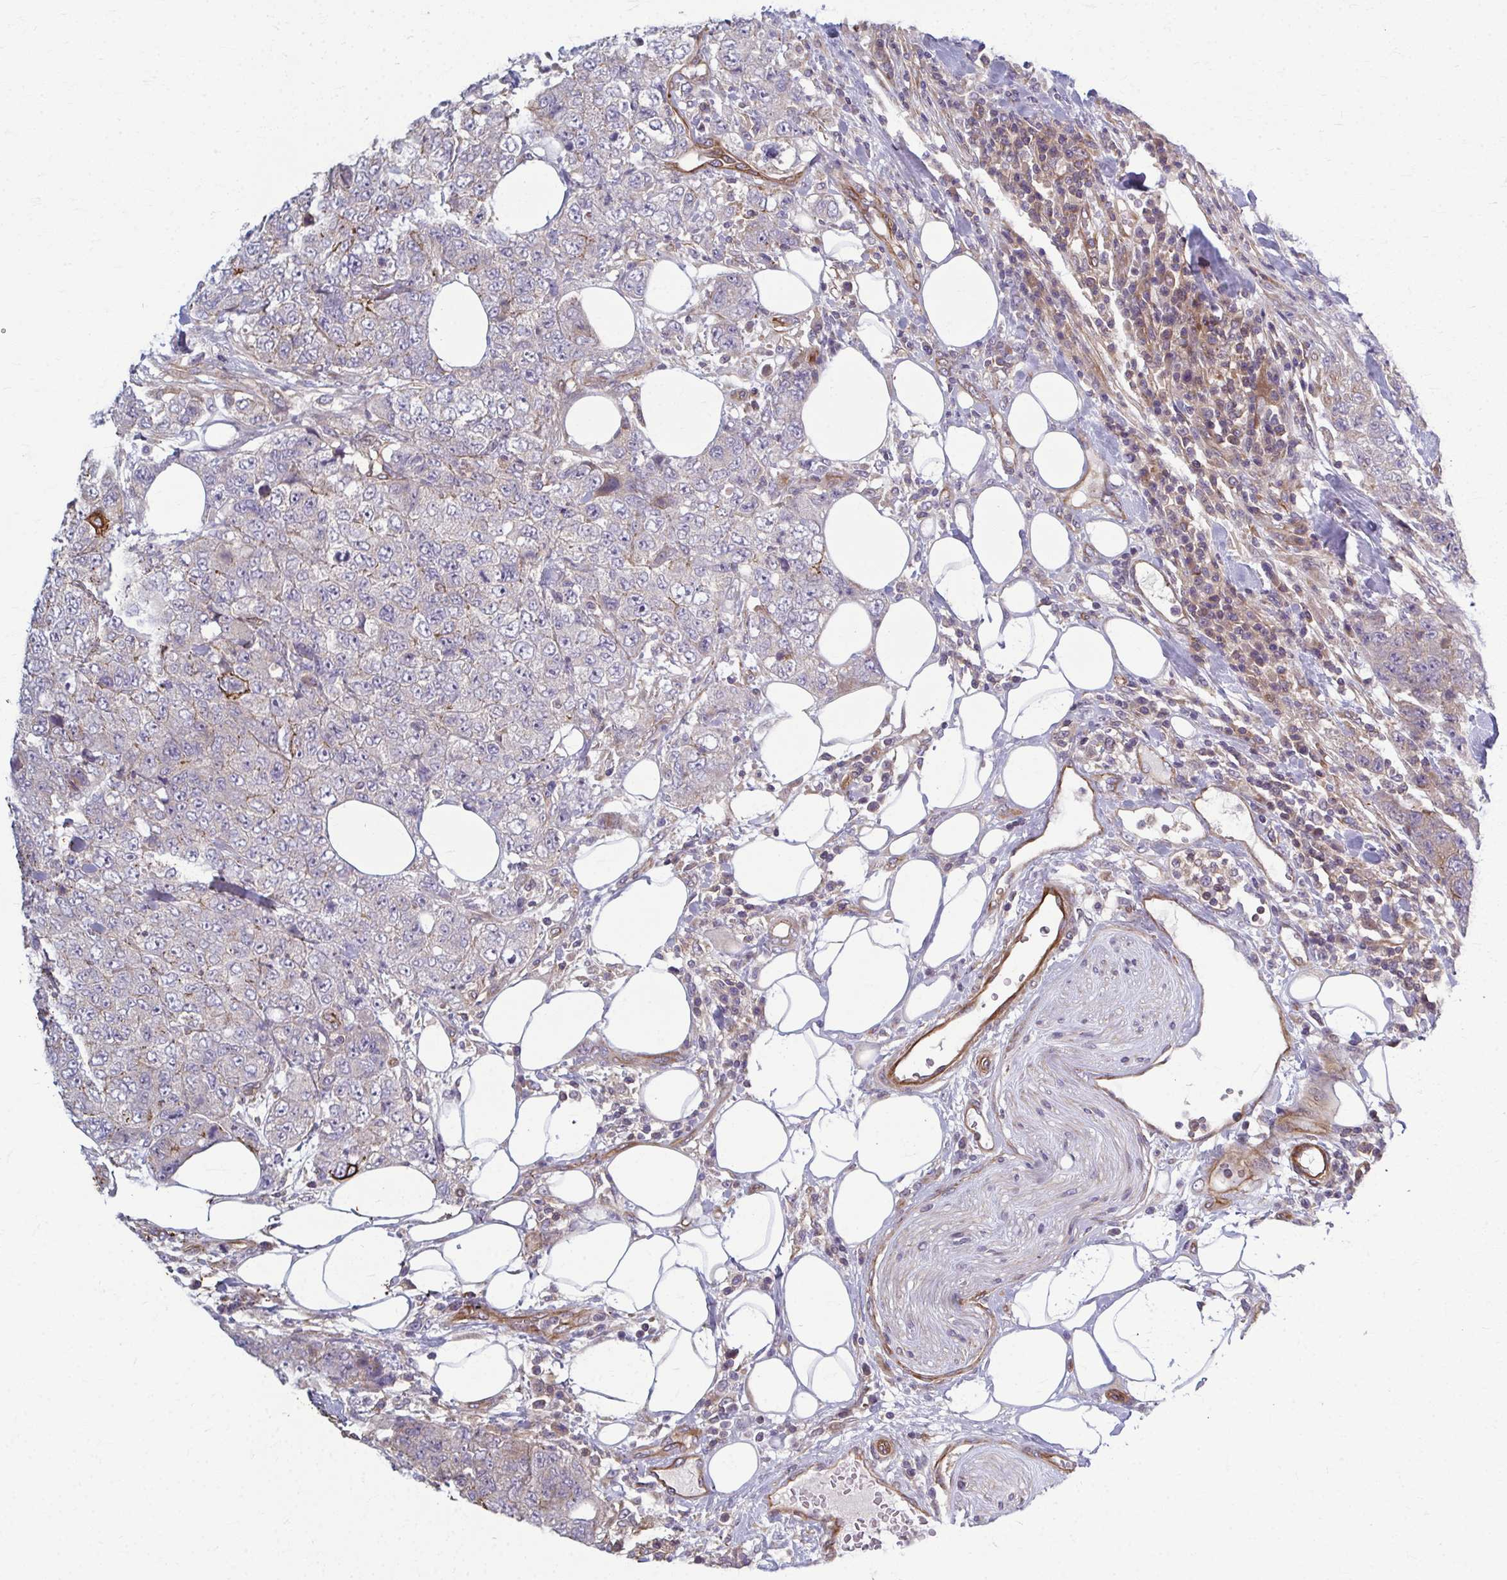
{"staining": {"intensity": "moderate", "quantity": "<25%", "location": "cytoplasmic/membranous"}, "tissue": "urothelial cancer", "cell_type": "Tumor cells", "image_type": "cancer", "snomed": [{"axis": "morphology", "description": "Urothelial carcinoma, High grade"}, {"axis": "topography", "description": "Urinary bladder"}], "caption": "Immunohistochemical staining of urothelial cancer shows low levels of moderate cytoplasmic/membranous protein expression in about <25% of tumor cells.", "gene": "EID2B", "patient": {"sex": "female", "age": 78}}